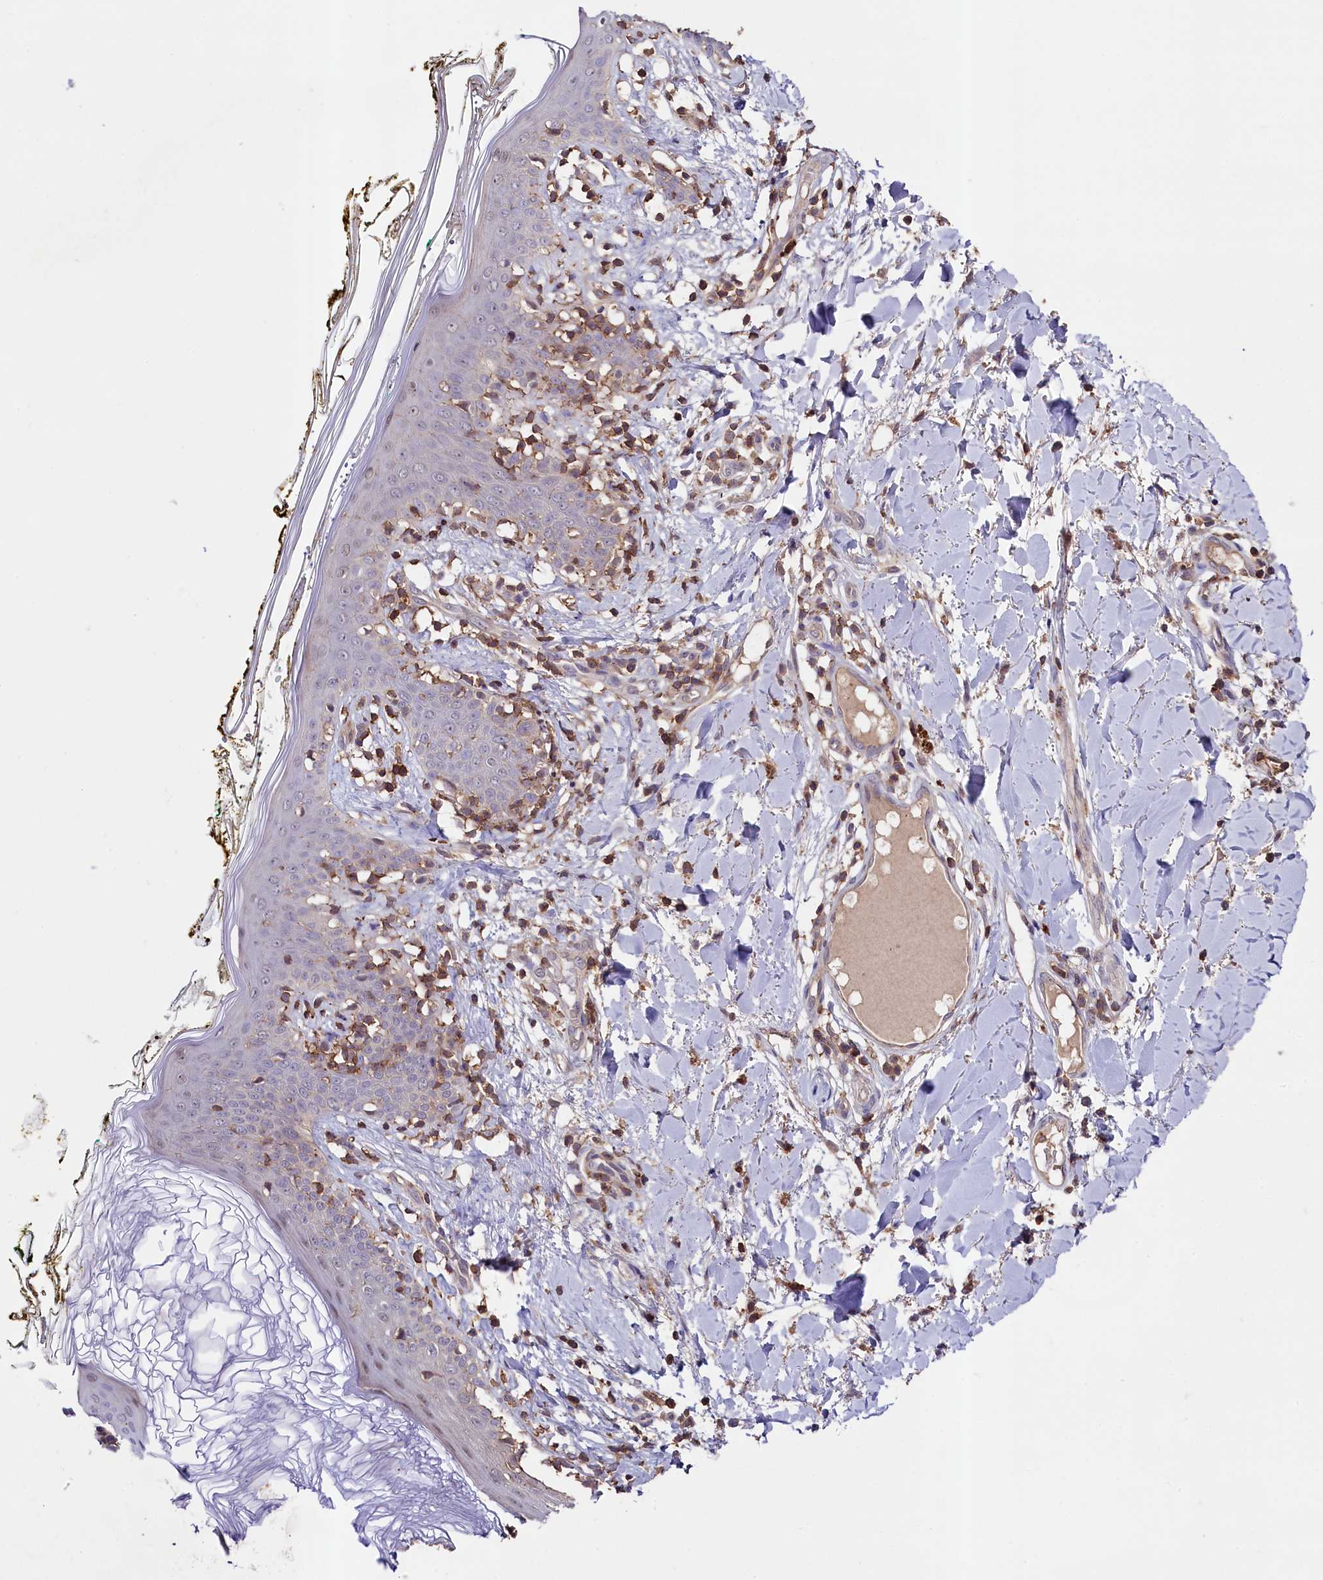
{"staining": {"intensity": "moderate", "quantity": ">75%", "location": "cytoplasmic/membranous"}, "tissue": "skin", "cell_type": "Fibroblasts", "image_type": "normal", "snomed": [{"axis": "morphology", "description": "Normal tissue, NOS"}, {"axis": "topography", "description": "Skin"}], "caption": "Protein staining demonstrates moderate cytoplasmic/membranous expression in approximately >75% of fibroblasts in benign skin. (brown staining indicates protein expression, while blue staining denotes nuclei).", "gene": "SKIDA1", "patient": {"sex": "female", "age": 34}}